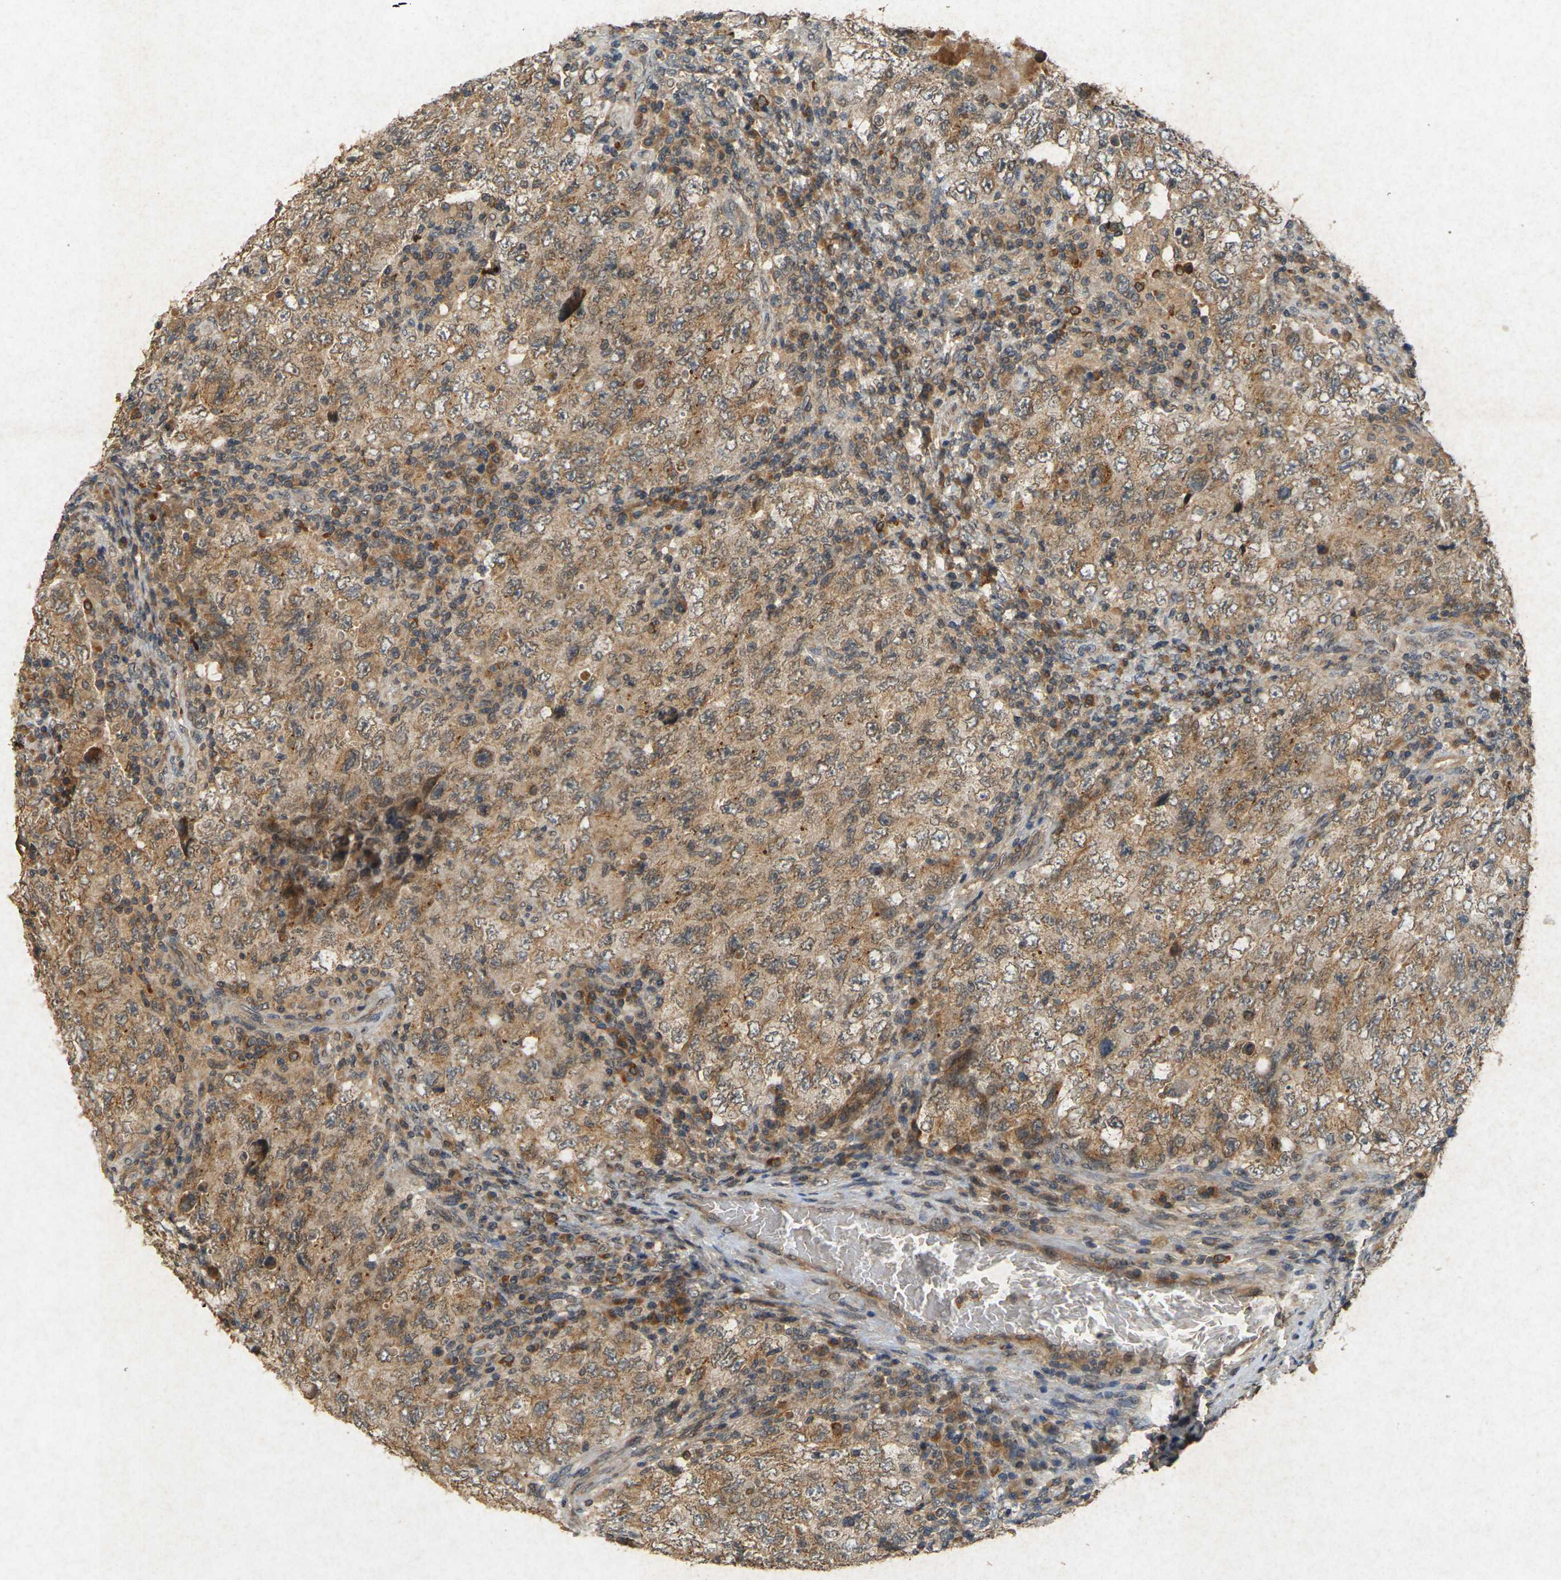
{"staining": {"intensity": "moderate", "quantity": ">75%", "location": "cytoplasmic/membranous"}, "tissue": "testis cancer", "cell_type": "Tumor cells", "image_type": "cancer", "snomed": [{"axis": "morphology", "description": "Carcinoma, Embryonal, NOS"}, {"axis": "topography", "description": "Testis"}], "caption": "An immunohistochemistry (IHC) micrograph of tumor tissue is shown. Protein staining in brown shows moderate cytoplasmic/membranous positivity in testis cancer (embryonal carcinoma) within tumor cells.", "gene": "ERN1", "patient": {"sex": "male", "age": 26}}